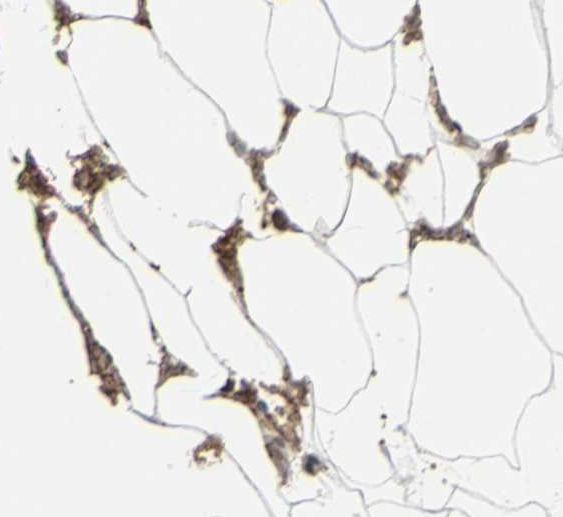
{"staining": {"intensity": "weak", "quantity": "25%-75%", "location": "cytoplasmic/membranous"}, "tissue": "adipose tissue", "cell_type": "Adipocytes", "image_type": "normal", "snomed": [{"axis": "morphology", "description": "Normal tissue, NOS"}, {"axis": "topography", "description": "Breast"}, {"axis": "topography", "description": "Adipose tissue"}], "caption": "Adipose tissue stained with a brown dye exhibits weak cytoplasmic/membranous positive expression in about 25%-75% of adipocytes.", "gene": "ALK", "patient": {"sex": "female", "age": 25}}